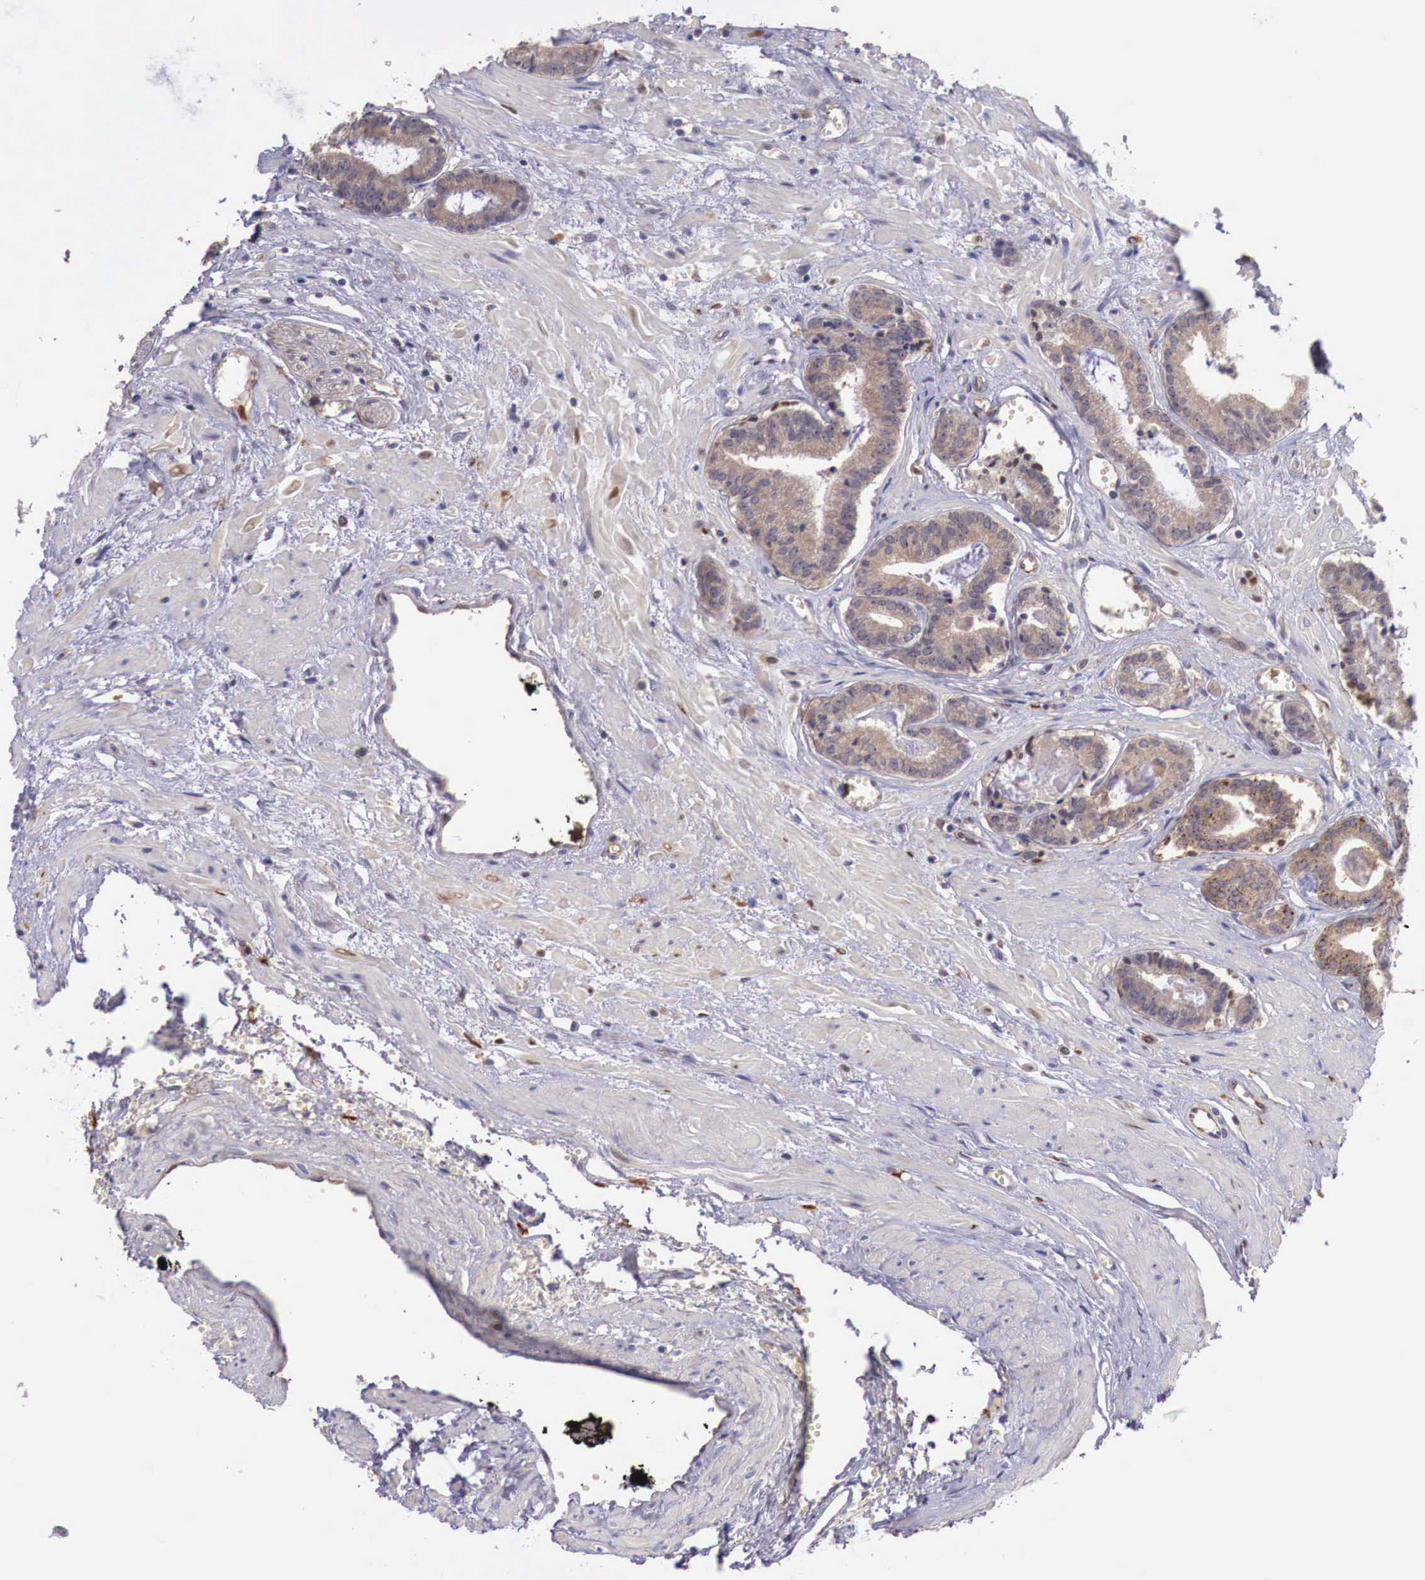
{"staining": {"intensity": "weak", "quantity": ">75%", "location": "cytoplasmic/membranous"}, "tissue": "prostate cancer", "cell_type": "Tumor cells", "image_type": "cancer", "snomed": [{"axis": "morphology", "description": "Adenocarcinoma, High grade"}, {"axis": "topography", "description": "Prostate"}], "caption": "Human prostate cancer (adenocarcinoma (high-grade)) stained with a protein marker shows weak staining in tumor cells.", "gene": "GAB2", "patient": {"sex": "male", "age": 56}}